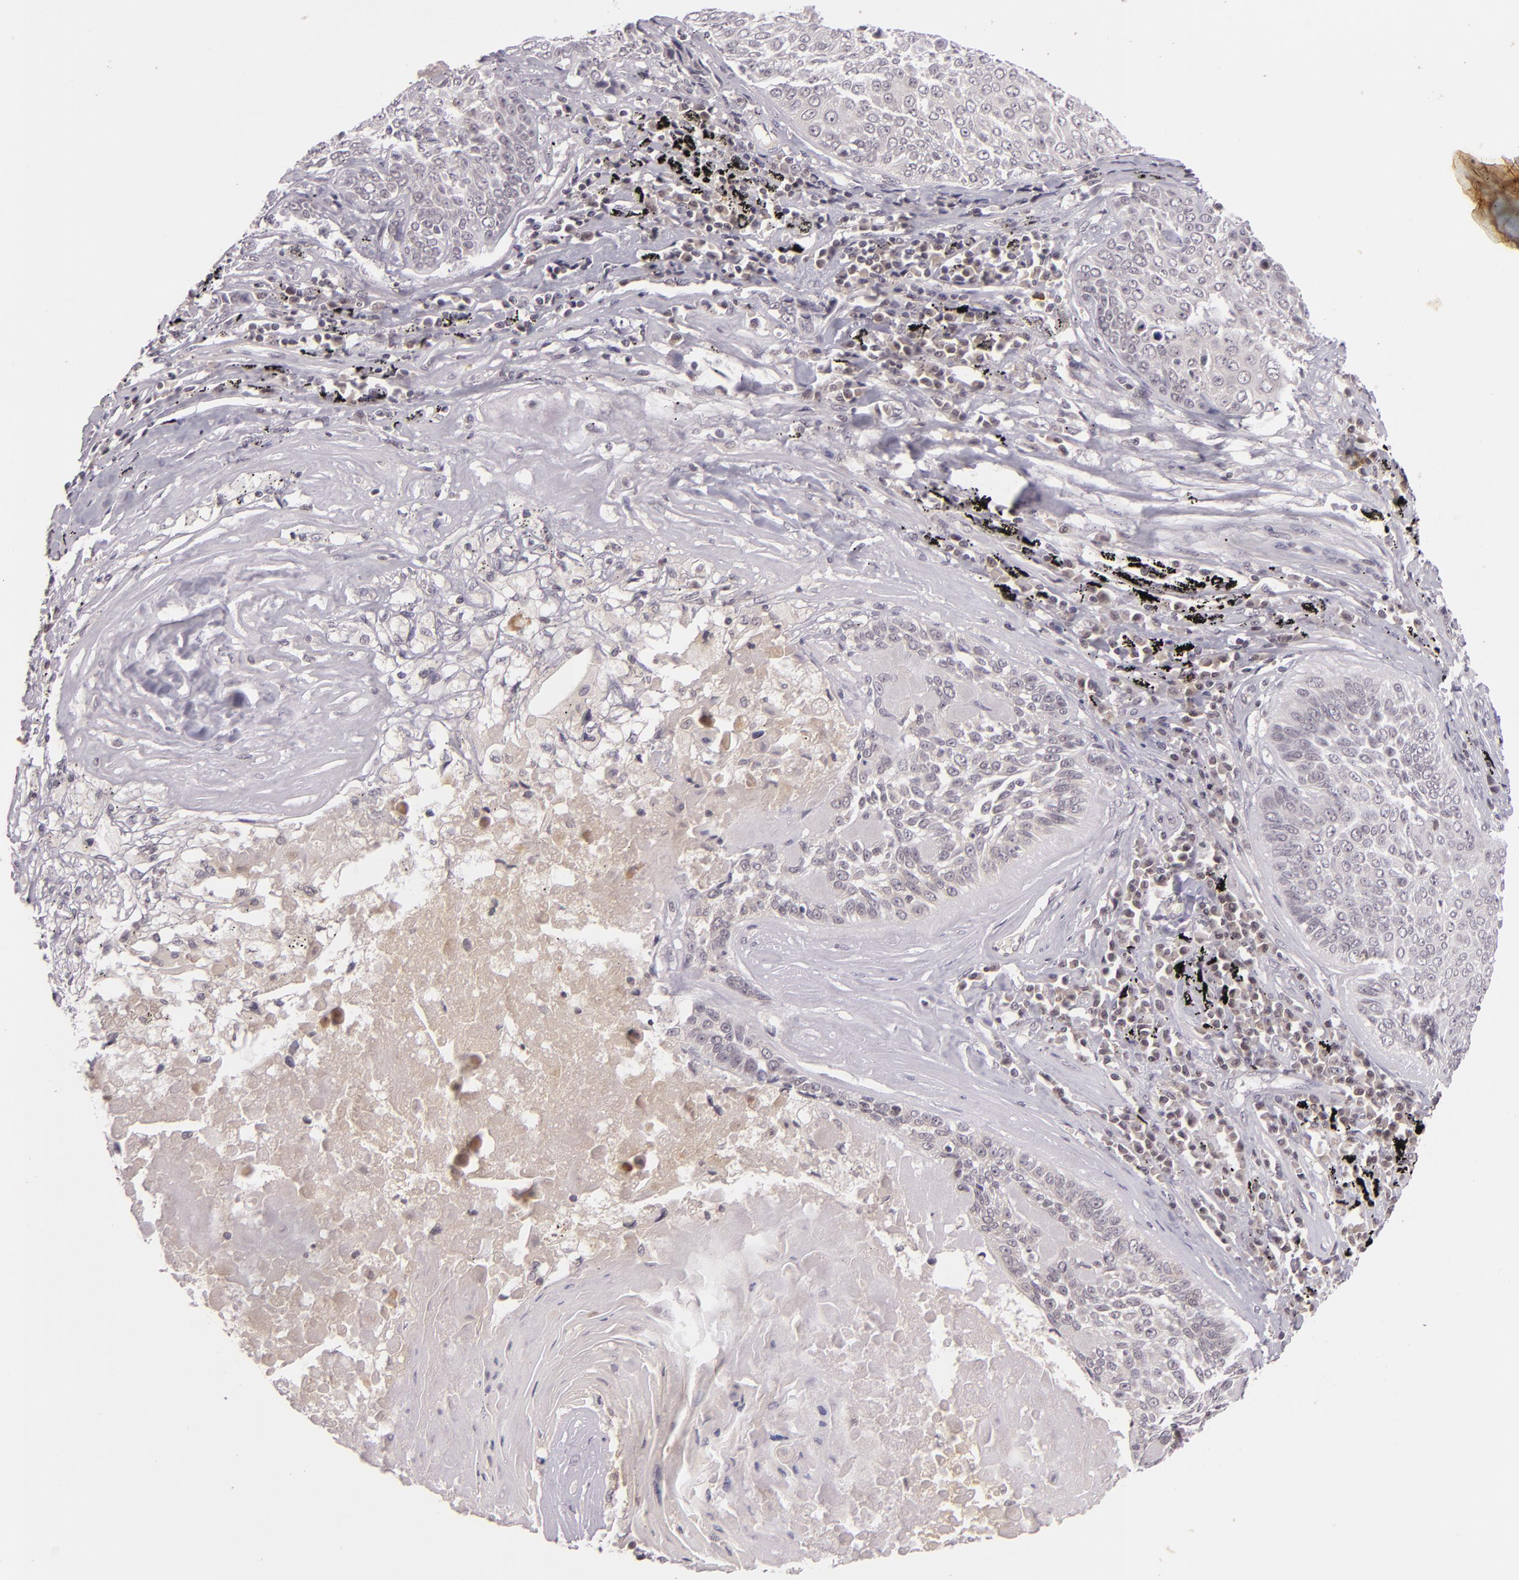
{"staining": {"intensity": "weak", "quantity": "<25%", "location": "cytoplasmic/membranous"}, "tissue": "lung cancer", "cell_type": "Tumor cells", "image_type": "cancer", "snomed": [{"axis": "morphology", "description": "Adenocarcinoma, NOS"}, {"axis": "topography", "description": "Lung"}], "caption": "DAB immunohistochemical staining of human lung adenocarcinoma exhibits no significant expression in tumor cells.", "gene": "CASP8", "patient": {"sex": "male", "age": 60}}